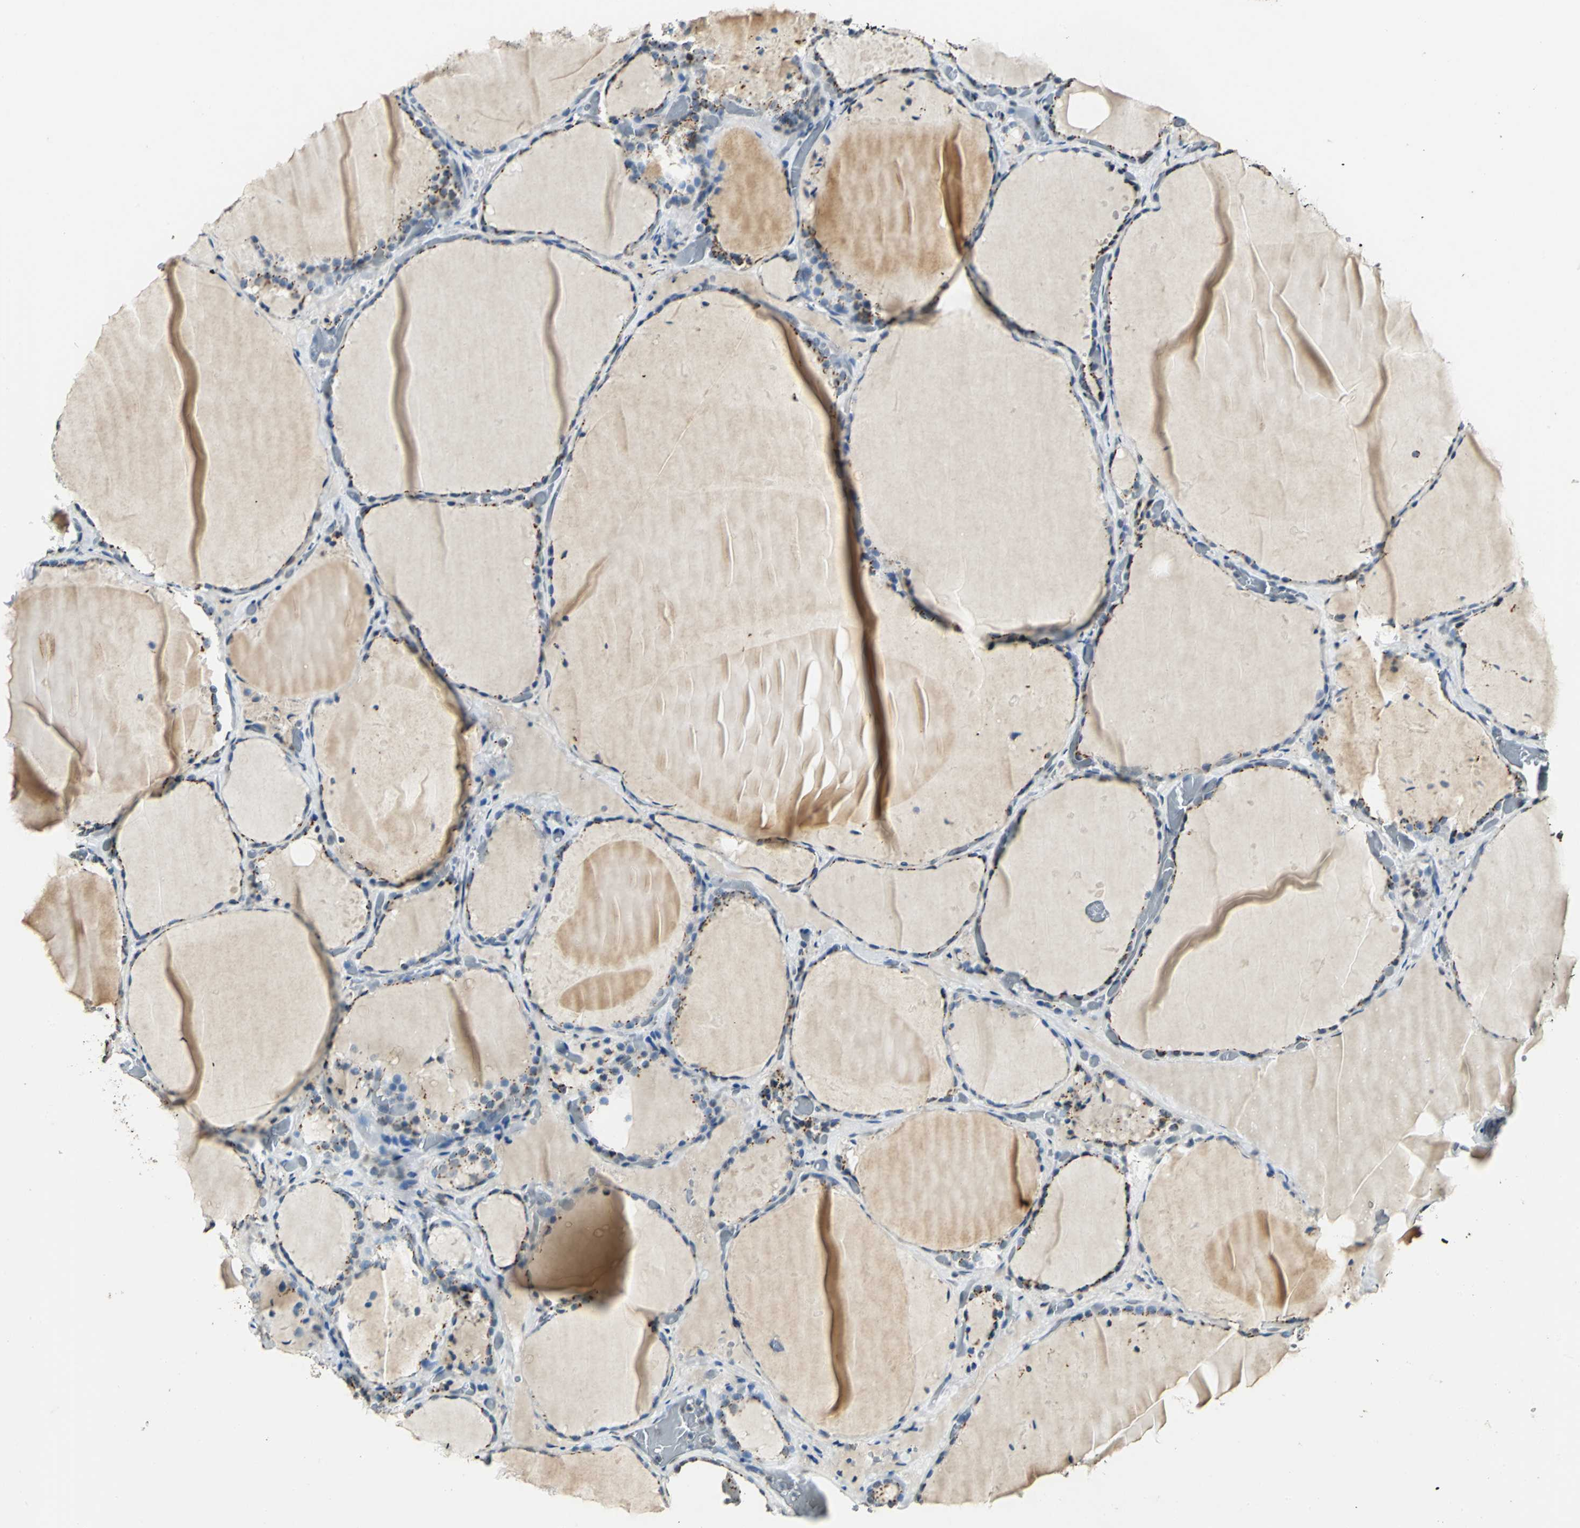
{"staining": {"intensity": "moderate", "quantity": "25%-75%", "location": "cytoplasmic/membranous"}, "tissue": "thyroid gland", "cell_type": "Glandular cells", "image_type": "normal", "snomed": [{"axis": "morphology", "description": "Normal tissue, NOS"}, {"axis": "topography", "description": "Thyroid gland"}], "caption": "The histopathology image exhibits immunohistochemical staining of normal thyroid gland. There is moderate cytoplasmic/membranous staining is present in about 25%-75% of glandular cells. Using DAB (brown) and hematoxylin (blue) stains, captured at high magnification using brightfield microscopy.", "gene": "TMEM115", "patient": {"sex": "female", "age": 22}}